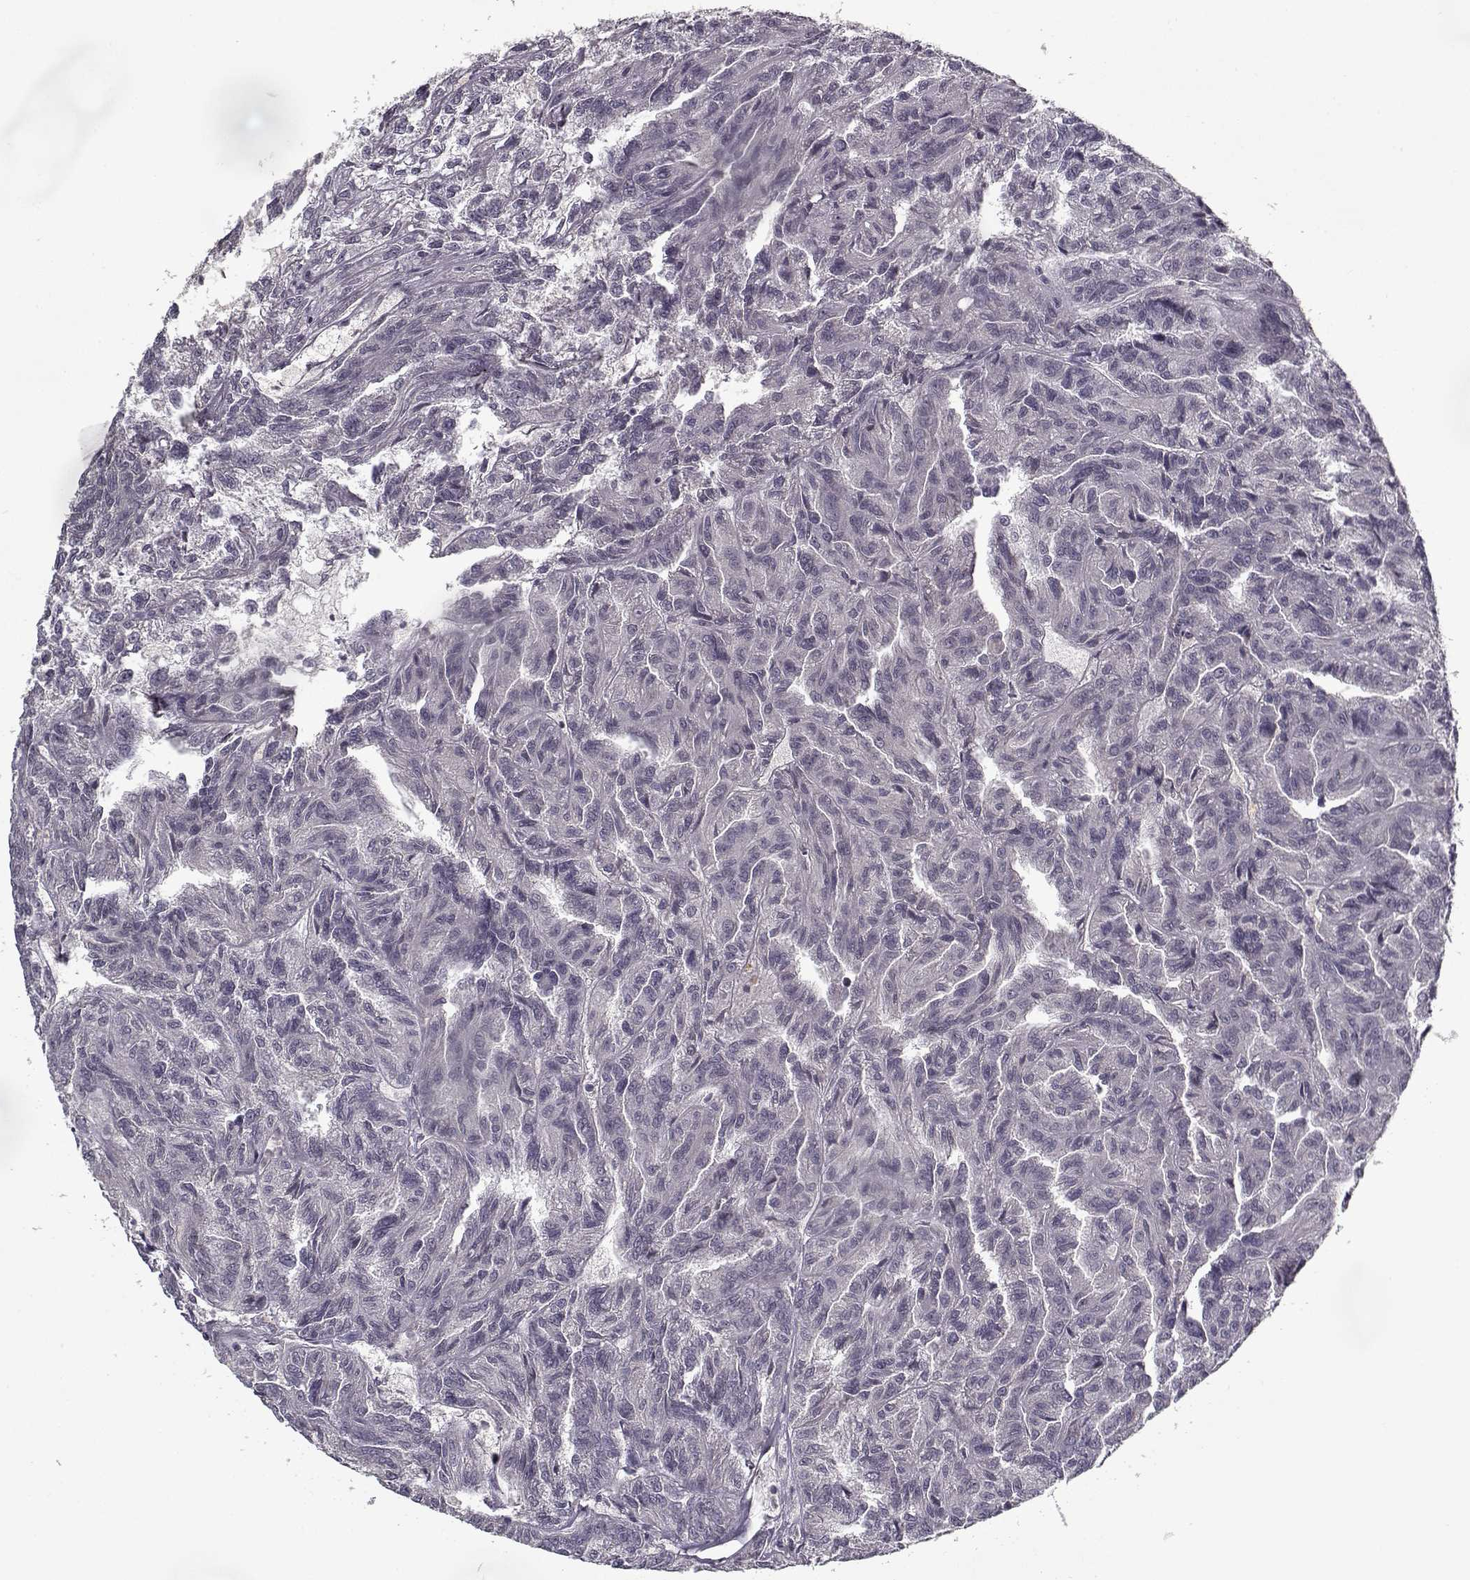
{"staining": {"intensity": "negative", "quantity": "none", "location": "none"}, "tissue": "renal cancer", "cell_type": "Tumor cells", "image_type": "cancer", "snomed": [{"axis": "morphology", "description": "Adenocarcinoma, NOS"}, {"axis": "topography", "description": "Kidney"}], "caption": "IHC of human renal cancer shows no positivity in tumor cells.", "gene": "LAMA2", "patient": {"sex": "male", "age": 79}}